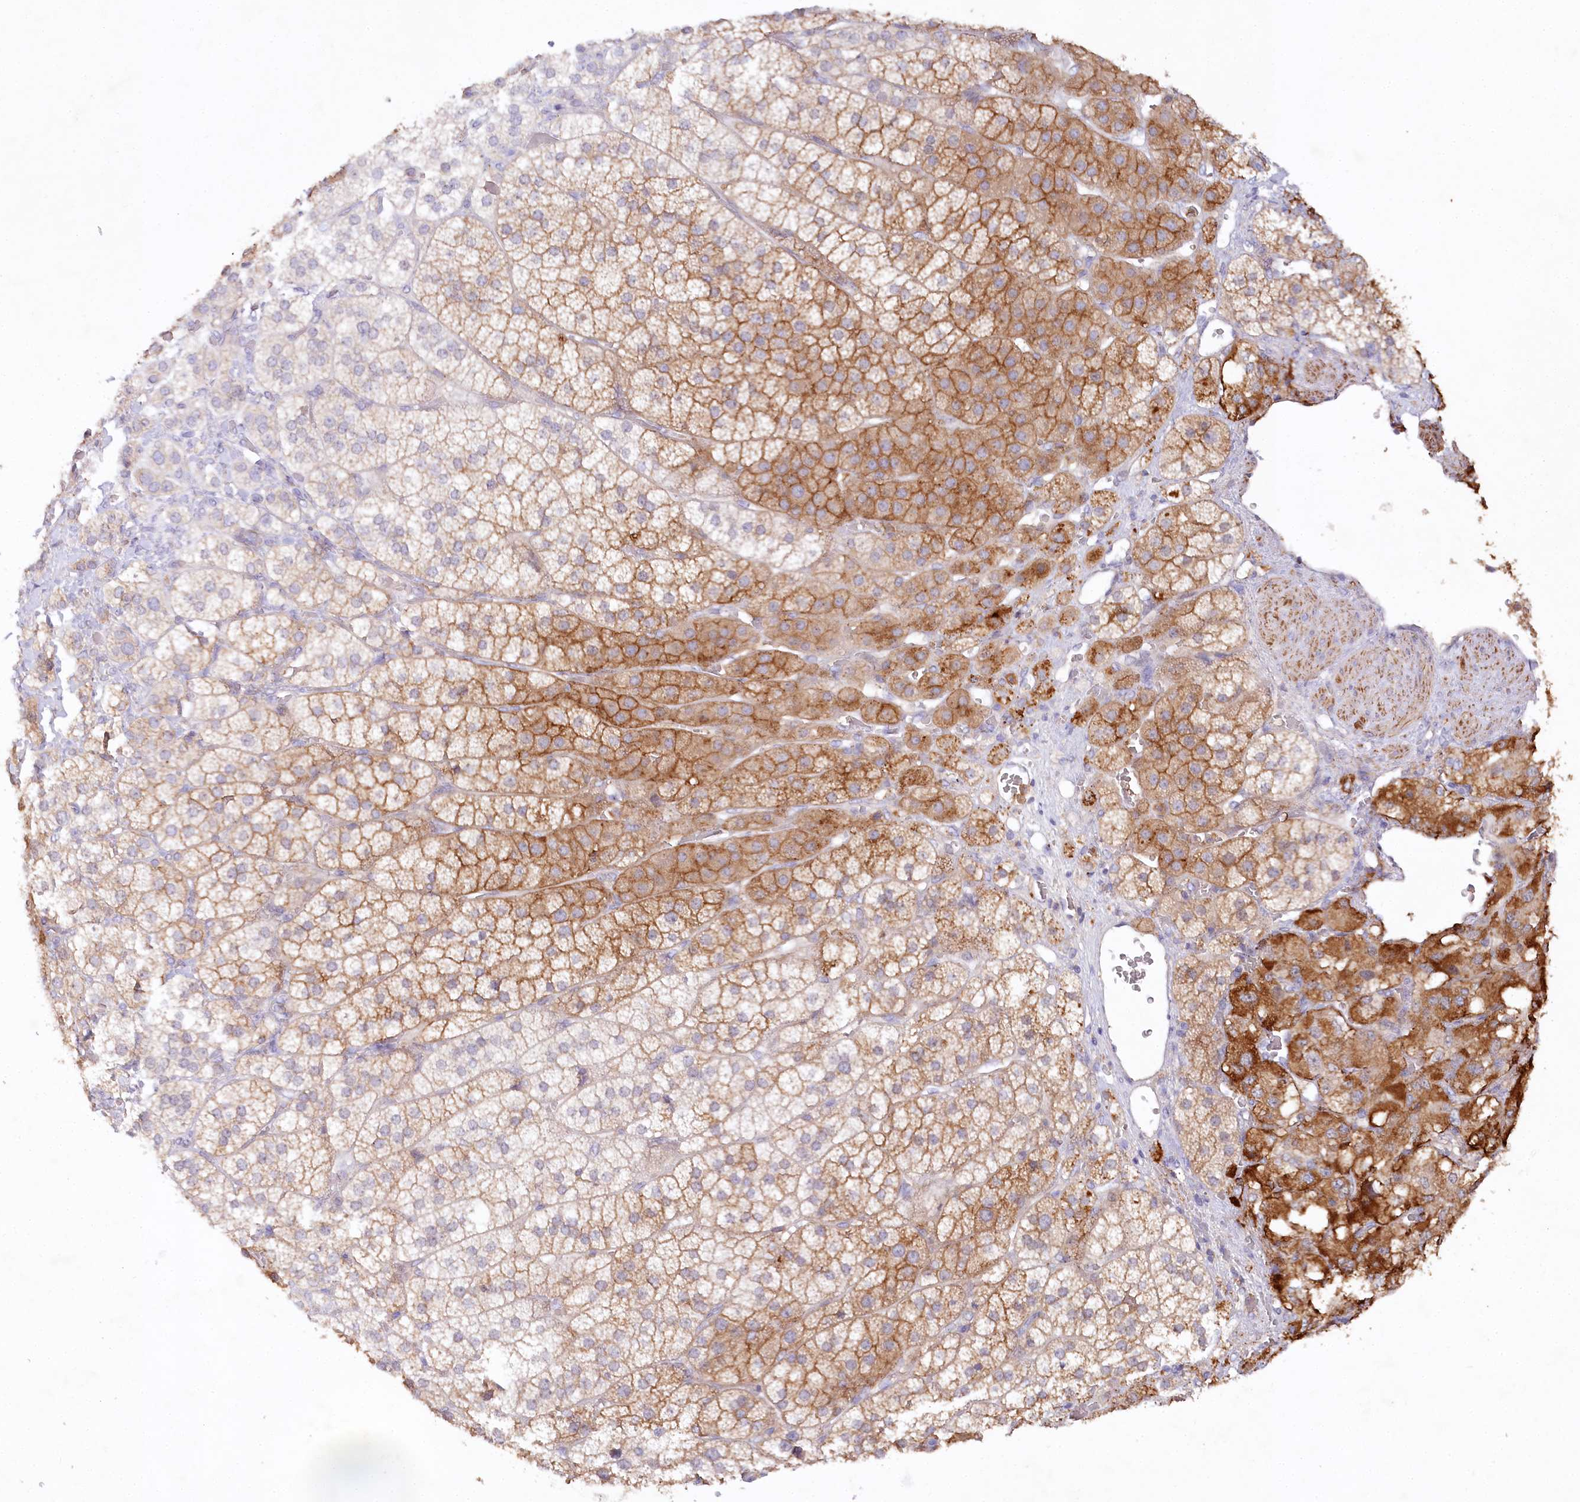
{"staining": {"intensity": "moderate", "quantity": "25%-75%", "location": "cytoplasmic/membranous"}, "tissue": "adrenal gland", "cell_type": "Glandular cells", "image_type": "normal", "snomed": [{"axis": "morphology", "description": "Normal tissue, NOS"}, {"axis": "topography", "description": "Adrenal gland"}], "caption": "Immunohistochemistry micrograph of unremarkable adrenal gland: human adrenal gland stained using immunohistochemistry (IHC) demonstrates medium levels of moderate protein expression localized specifically in the cytoplasmic/membranous of glandular cells, appearing as a cytoplasmic/membranous brown color.", "gene": "ALDH3B1", "patient": {"sex": "female", "age": 44}}